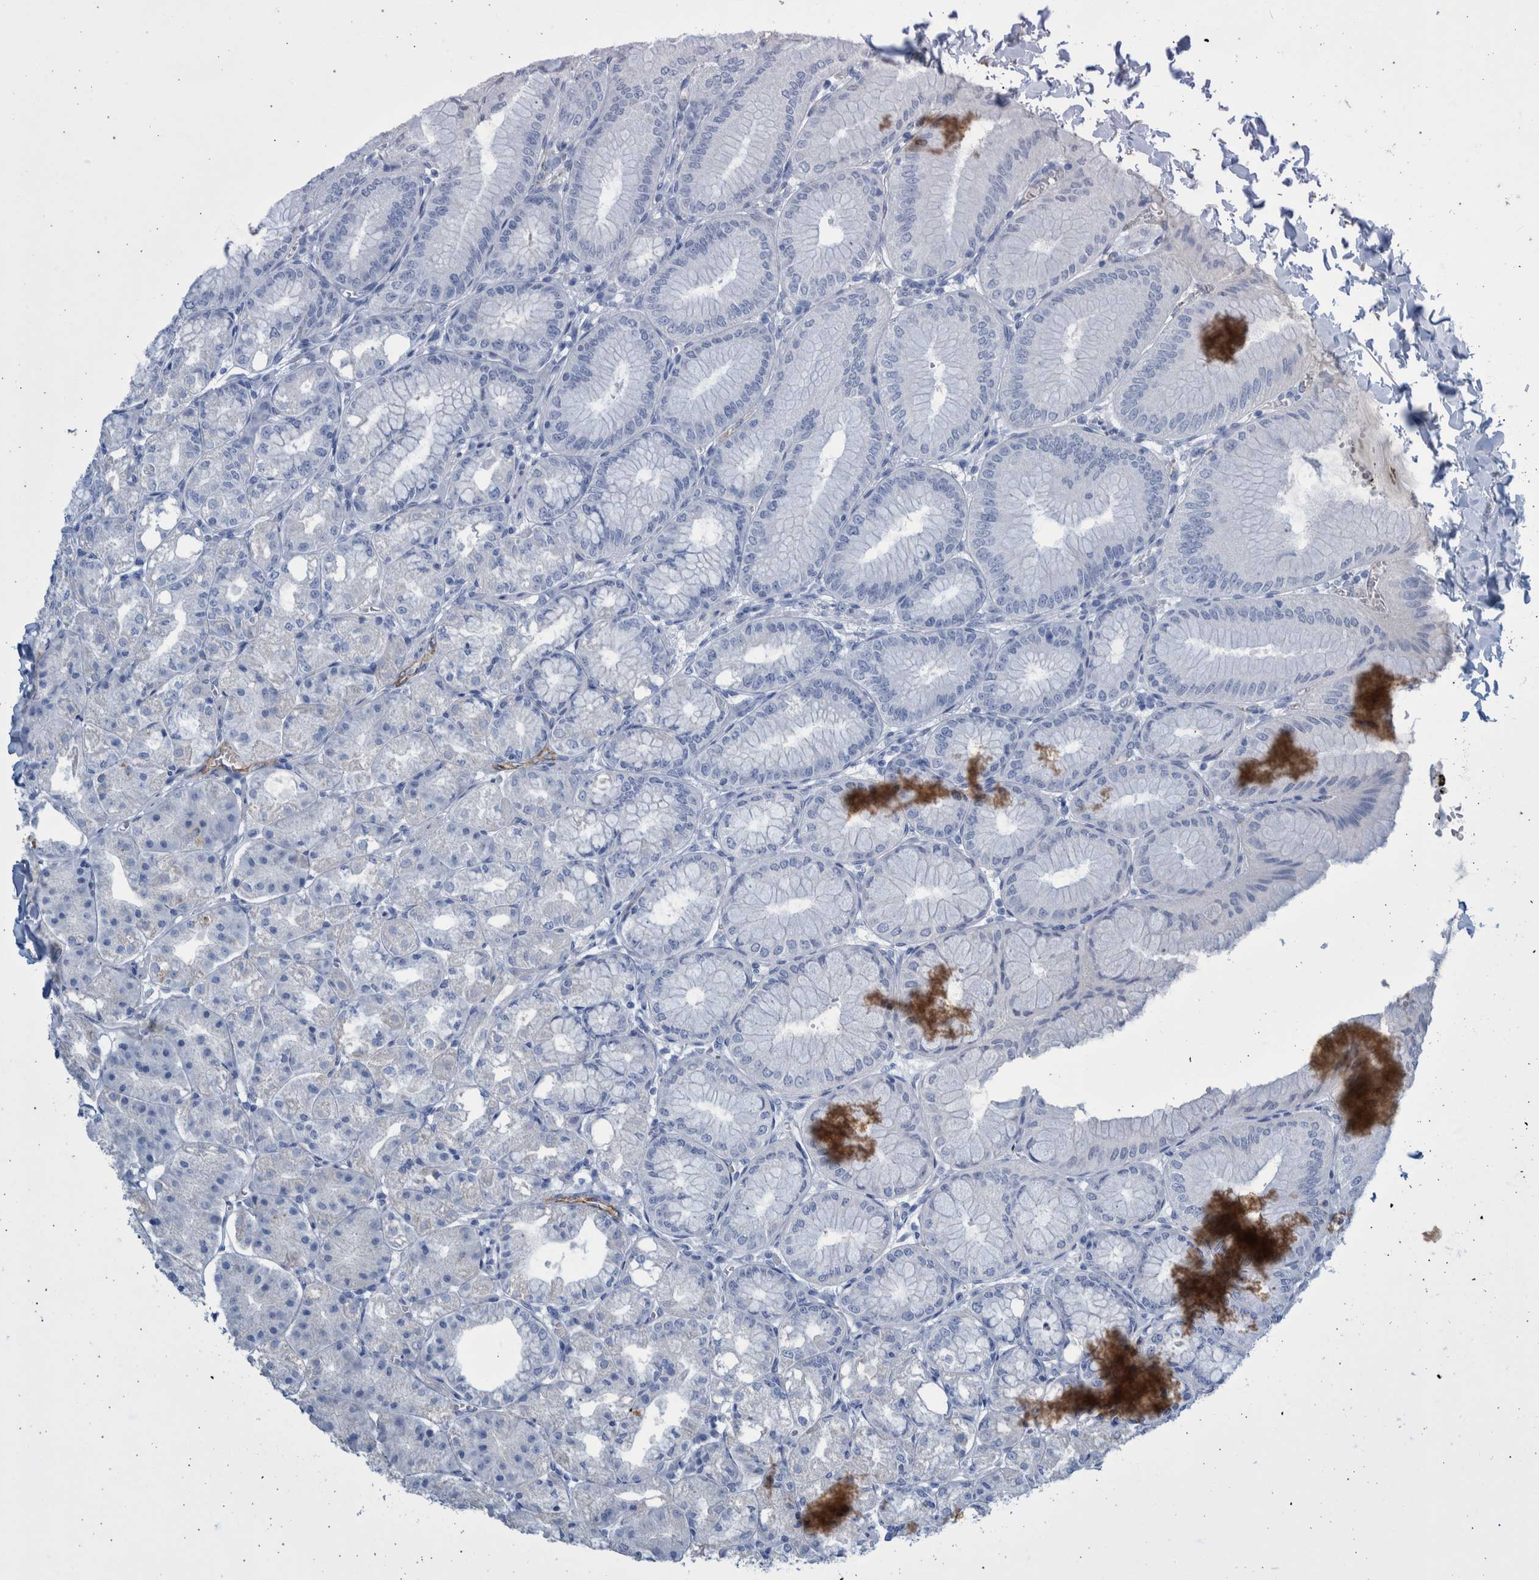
{"staining": {"intensity": "negative", "quantity": "none", "location": "none"}, "tissue": "stomach", "cell_type": "Glandular cells", "image_type": "normal", "snomed": [{"axis": "morphology", "description": "Normal tissue, NOS"}, {"axis": "topography", "description": "Stomach, lower"}], "caption": "Immunohistochemical staining of benign human stomach reveals no significant positivity in glandular cells.", "gene": "SLC34A3", "patient": {"sex": "male", "age": 71}}